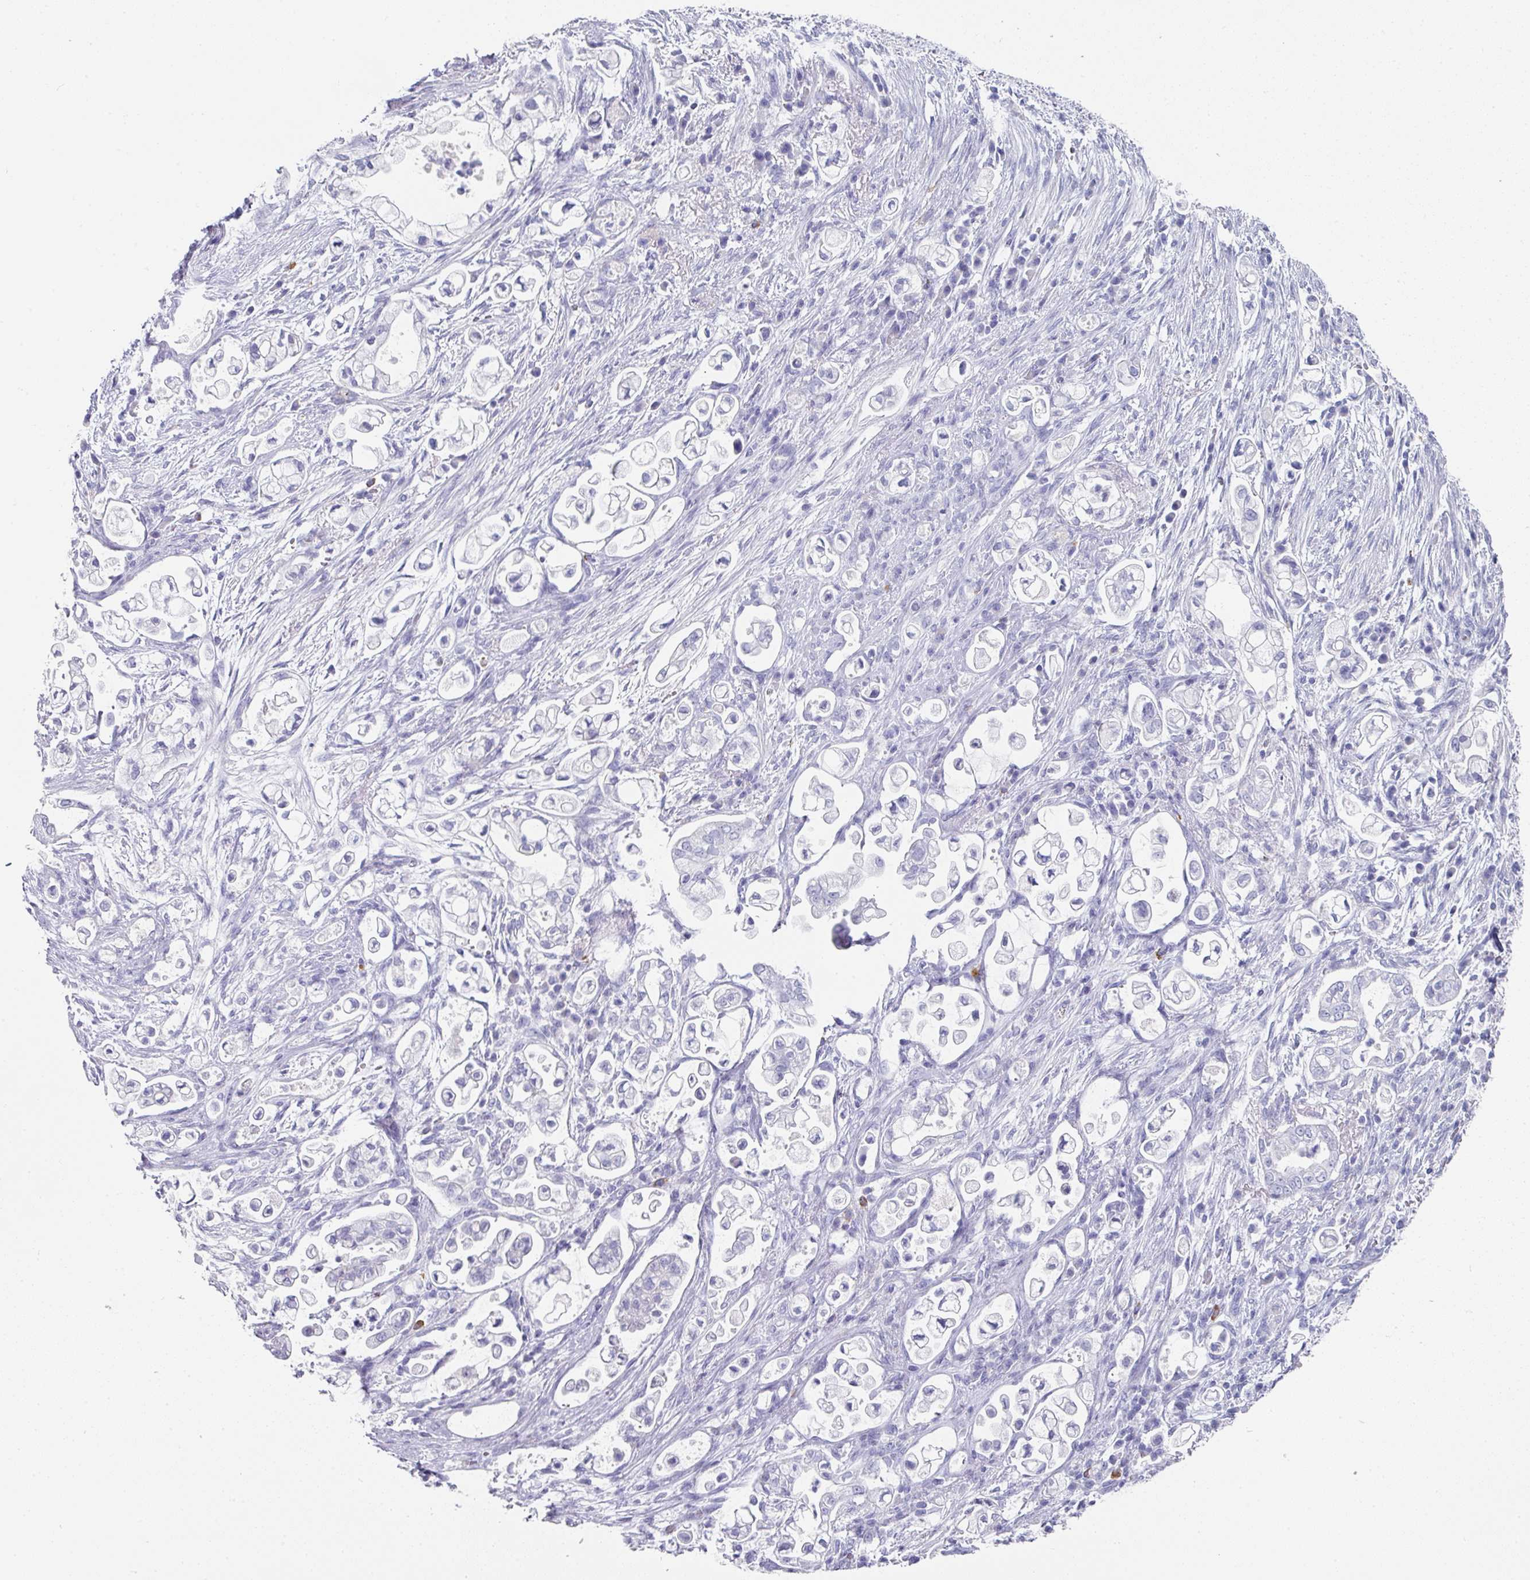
{"staining": {"intensity": "negative", "quantity": "none", "location": "none"}, "tissue": "pancreatic cancer", "cell_type": "Tumor cells", "image_type": "cancer", "snomed": [{"axis": "morphology", "description": "Adenocarcinoma, NOS"}, {"axis": "topography", "description": "Pancreas"}], "caption": "IHC of pancreatic adenocarcinoma exhibits no staining in tumor cells.", "gene": "SETBP1", "patient": {"sex": "female", "age": 69}}